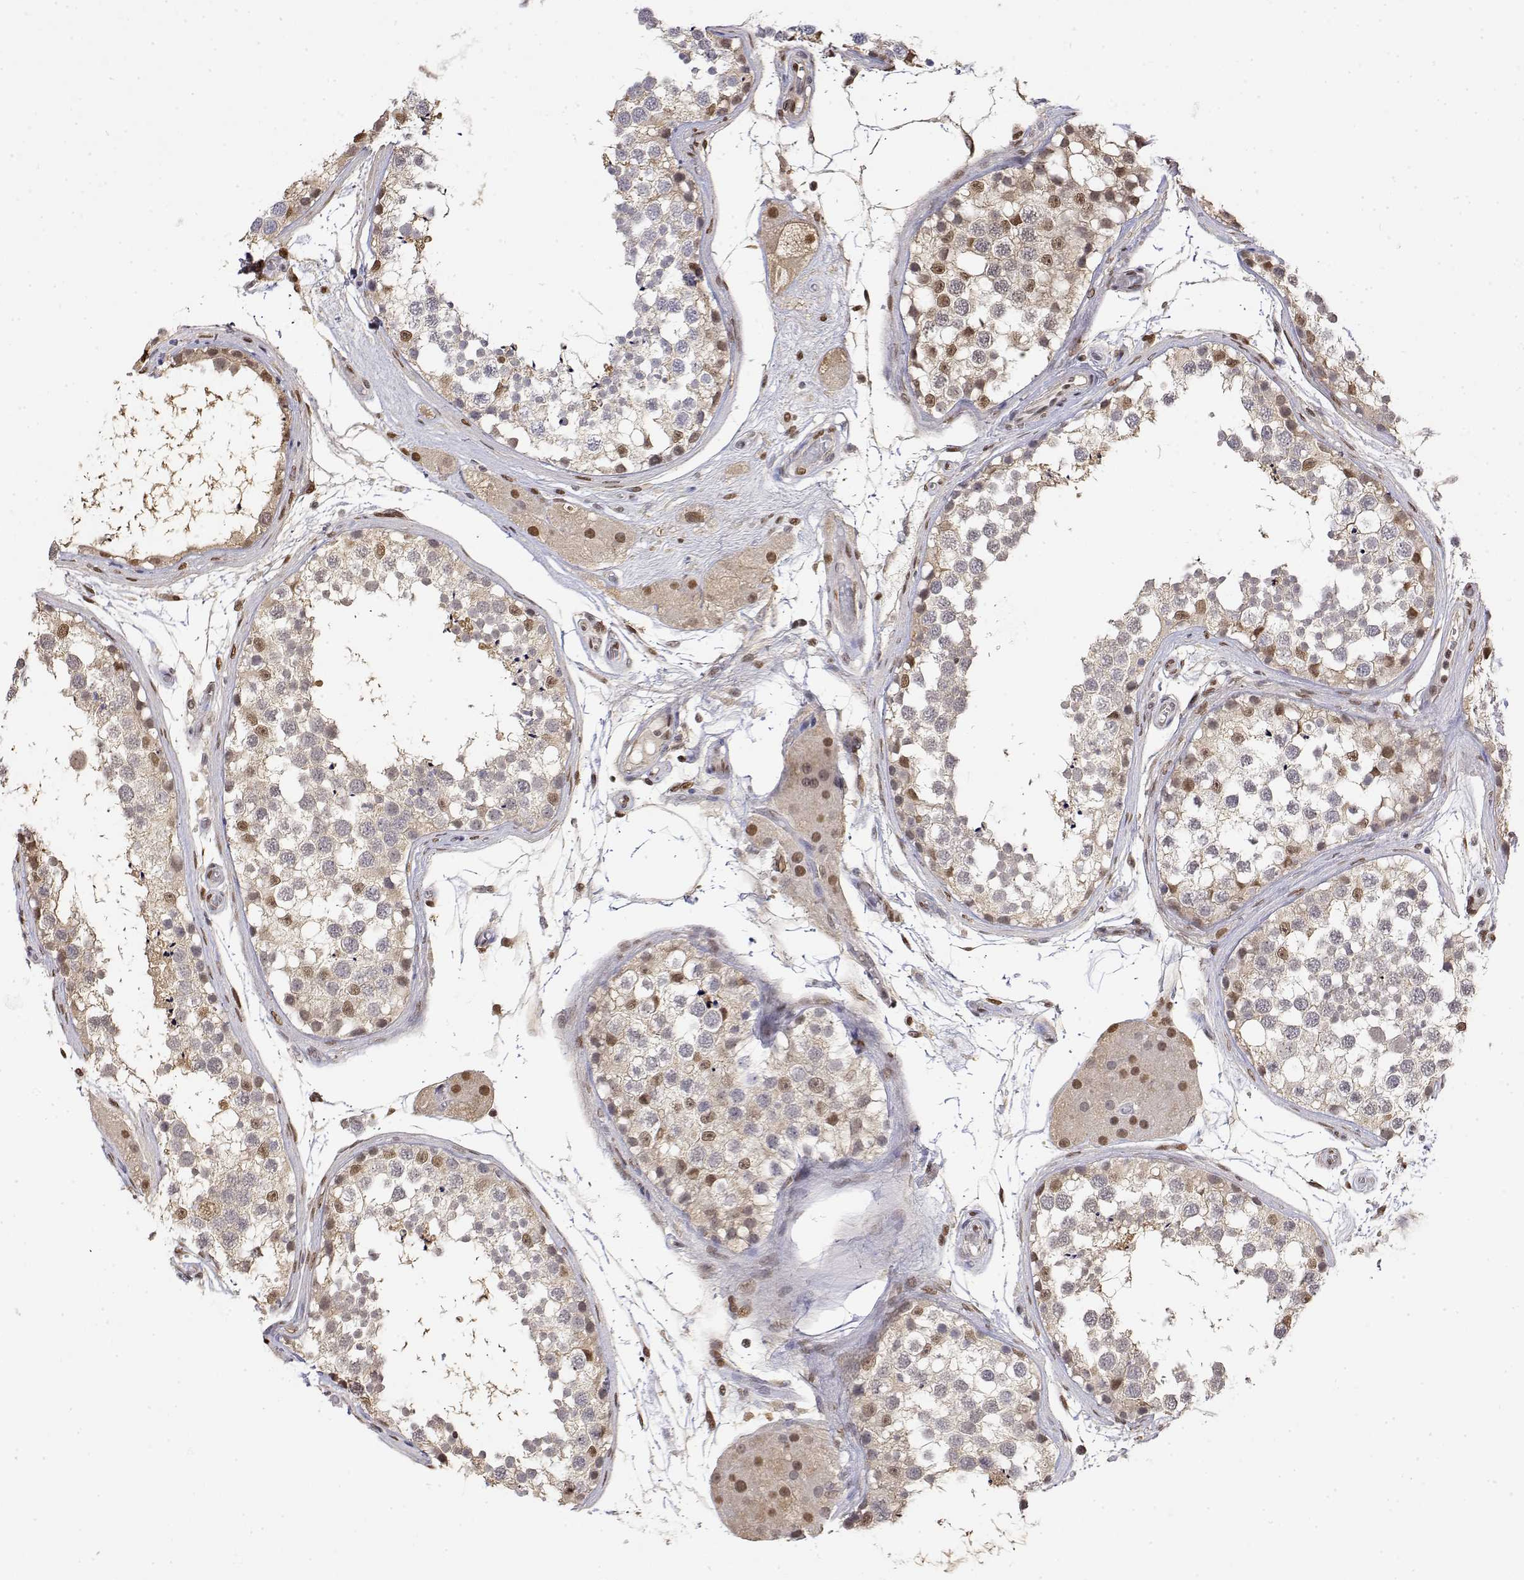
{"staining": {"intensity": "moderate", "quantity": "<25%", "location": "nuclear"}, "tissue": "testis", "cell_type": "Cells in seminiferous ducts", "image_type": "normal", "snomed": [{"axis": "morphology", "description": "Normal tissue, NOS"}, {"axis": "morphology", "description": "Seminoma, NOS"}, {"axis": "topography", "description": "Testis"}], "caption": "DAB (3,3'-diaminobenzidine) immunohistochemical staining of normal testis demonstrates moderate nuclear protein staining in about <25% of cells in seminiferous ducts. The staining was performed using DAB (3,3'-diaminobenzidine), with brown indicating positive protein expression. Nuclei are stained blue with hematoxylin.", "gene": "TPI1", "patient": {"sex": "male", "age": 65}}